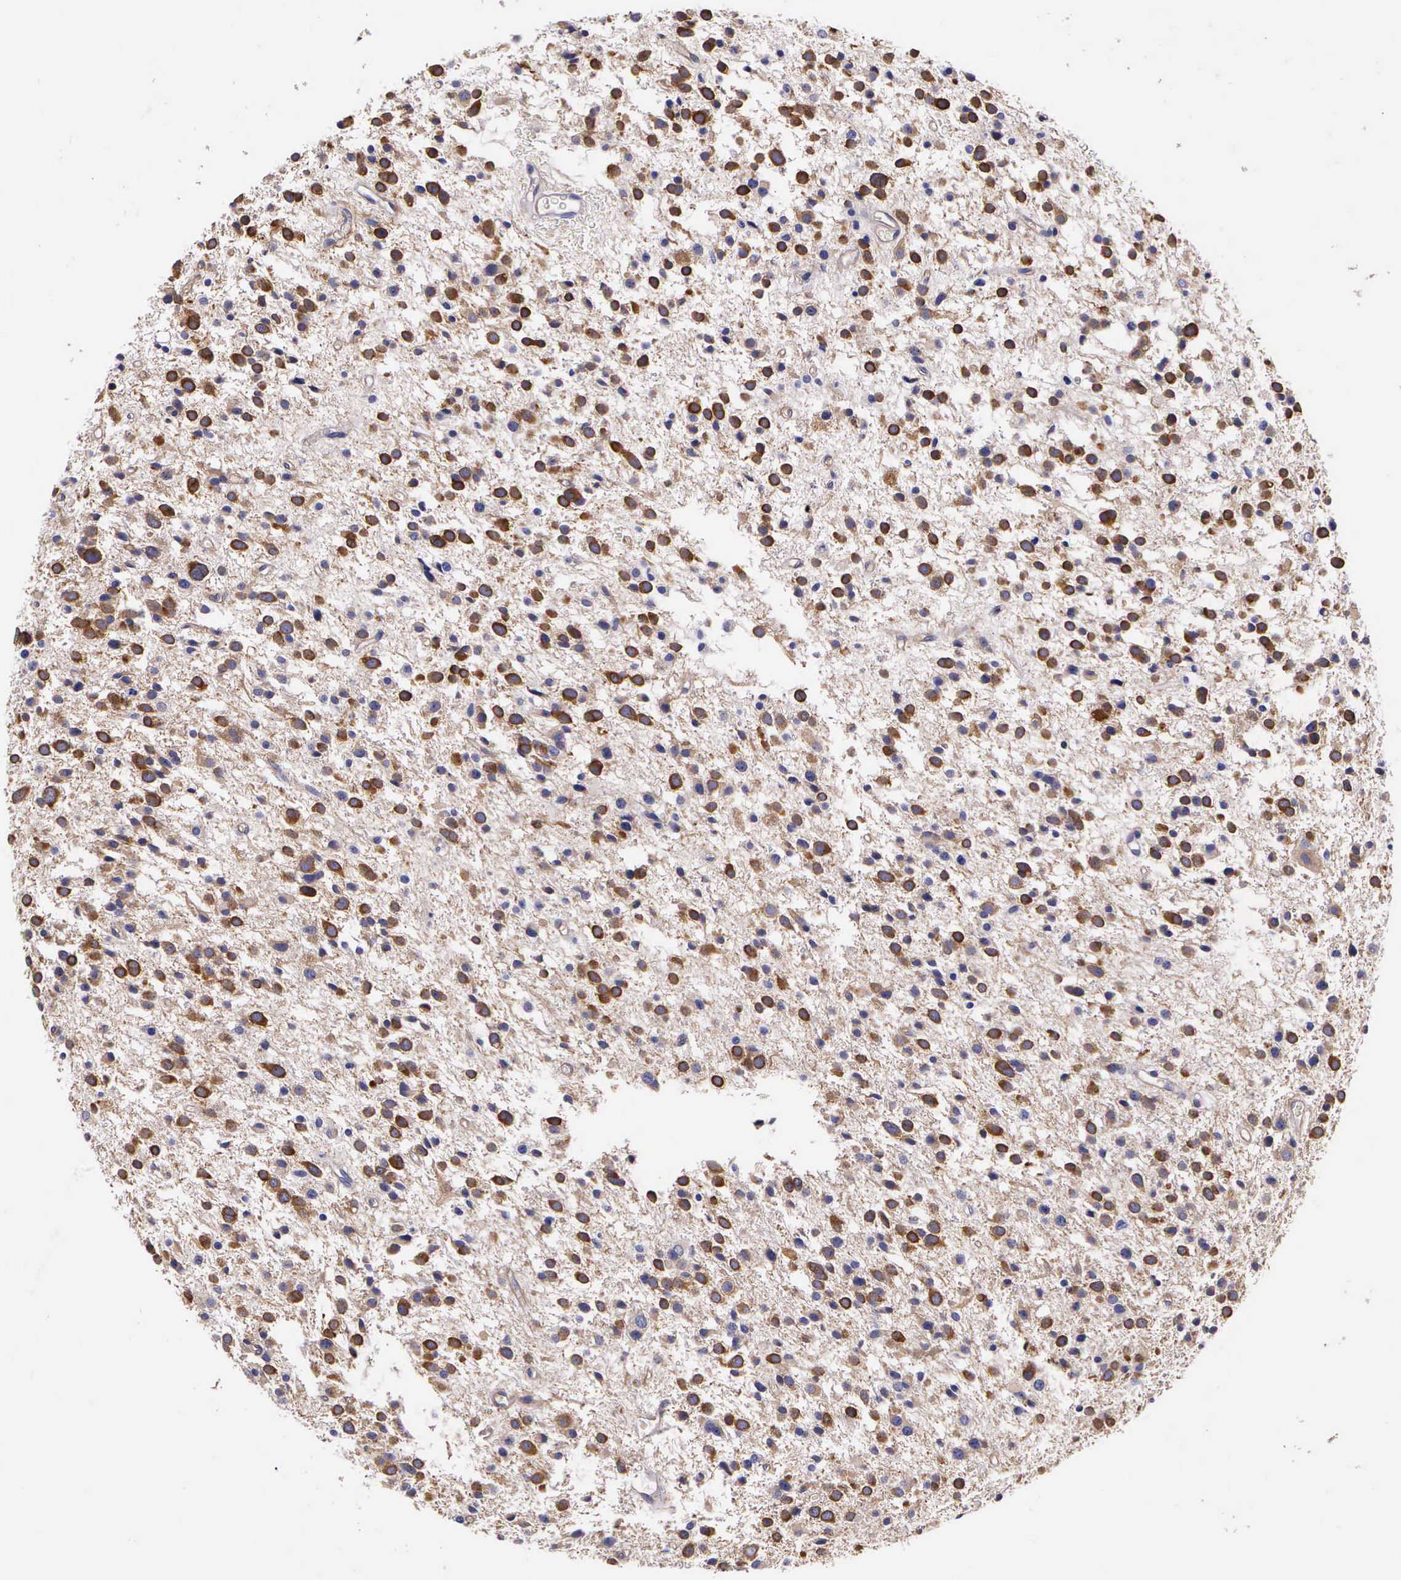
{"staining": {"intensity": "strong", "quantity": ">75%", "location": "cytoplasmic/membranous"}, "tissue": "glioma", "cell_type": "Tumor cells", "image_type": "cancer", "snomed": [{"axis": "morphology", "description": "Glioma, malignant, Low grade"}, {"axis": "topography", "description": "Brain"}], "caption": "There is high levels of strong cytoplasmic/membranous staining in tumor cells of malignant glioma (low-grade), as demonstrated by immunohistochemical staining (brown color).", "gene": "BCAR1", "patient": {"sex": "female", "age": 36}}